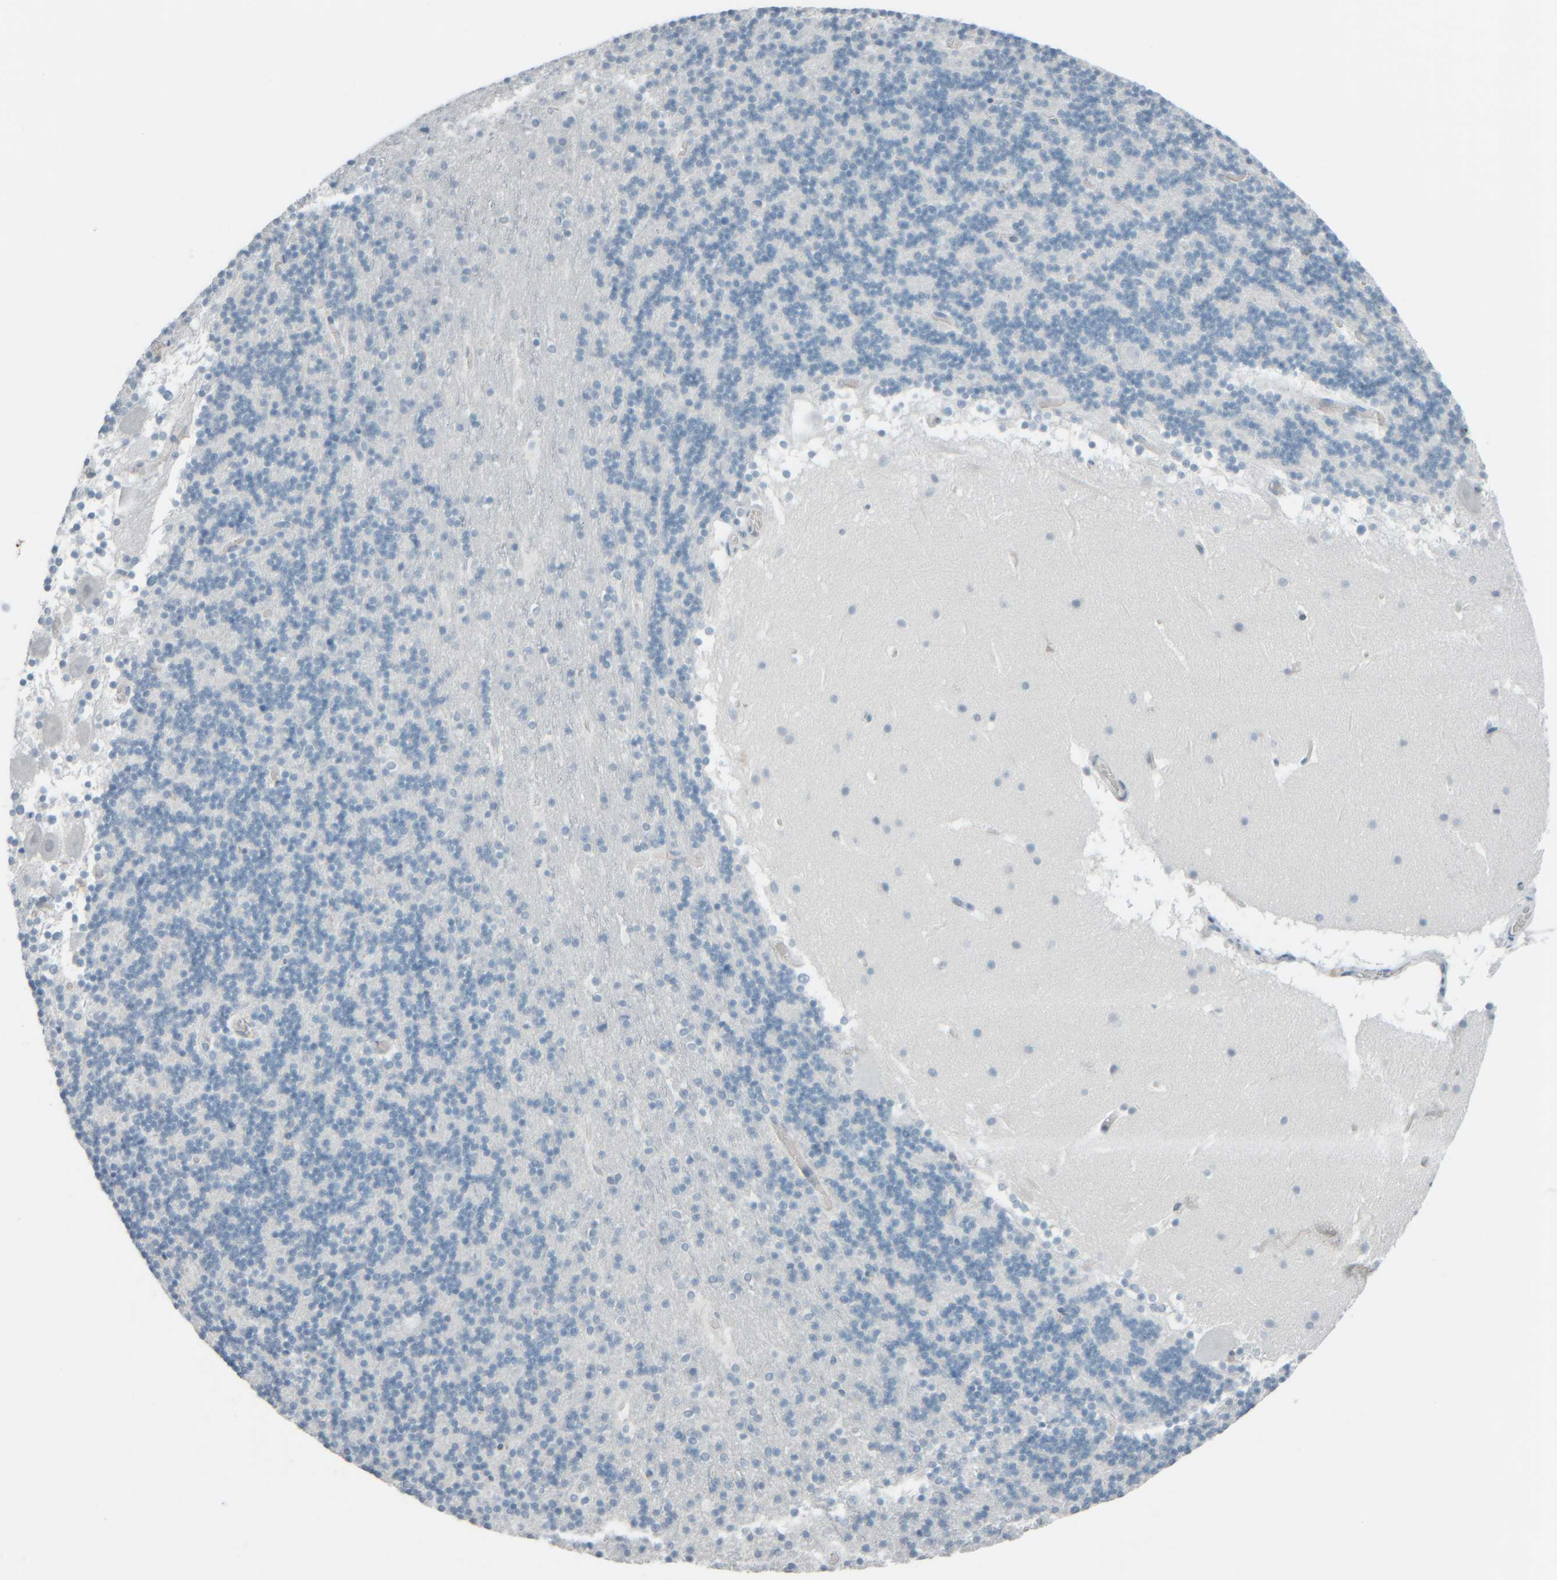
{"staining": {"intensity": "negative", "quantity": "none", "location": "none"}, "tissue": "cerebellum", "cell_type": "Cells in granular layer", "image_type": "normal", "snomed": [{"axis": "morphology", "description": "Normal tissue, NOS"}, {"axis": "topography", "description": "Cerebellum"}], "caption": "This photomicrograph is of unremarkable cerebellum stained with immunohistochemistry to label a protein in brown with the nuclei are counter-stained blue. There is no expression in cells in granular layer. The staining was performed using DAB (3,3'-diaminobenzidine) to visualize the protein expression in brown, while the nuclei were stained in blue with hematoxylin (Magnification: 20x).", "gene": "TPSAB1", "patient": {"sex": "male", "age": 45}}